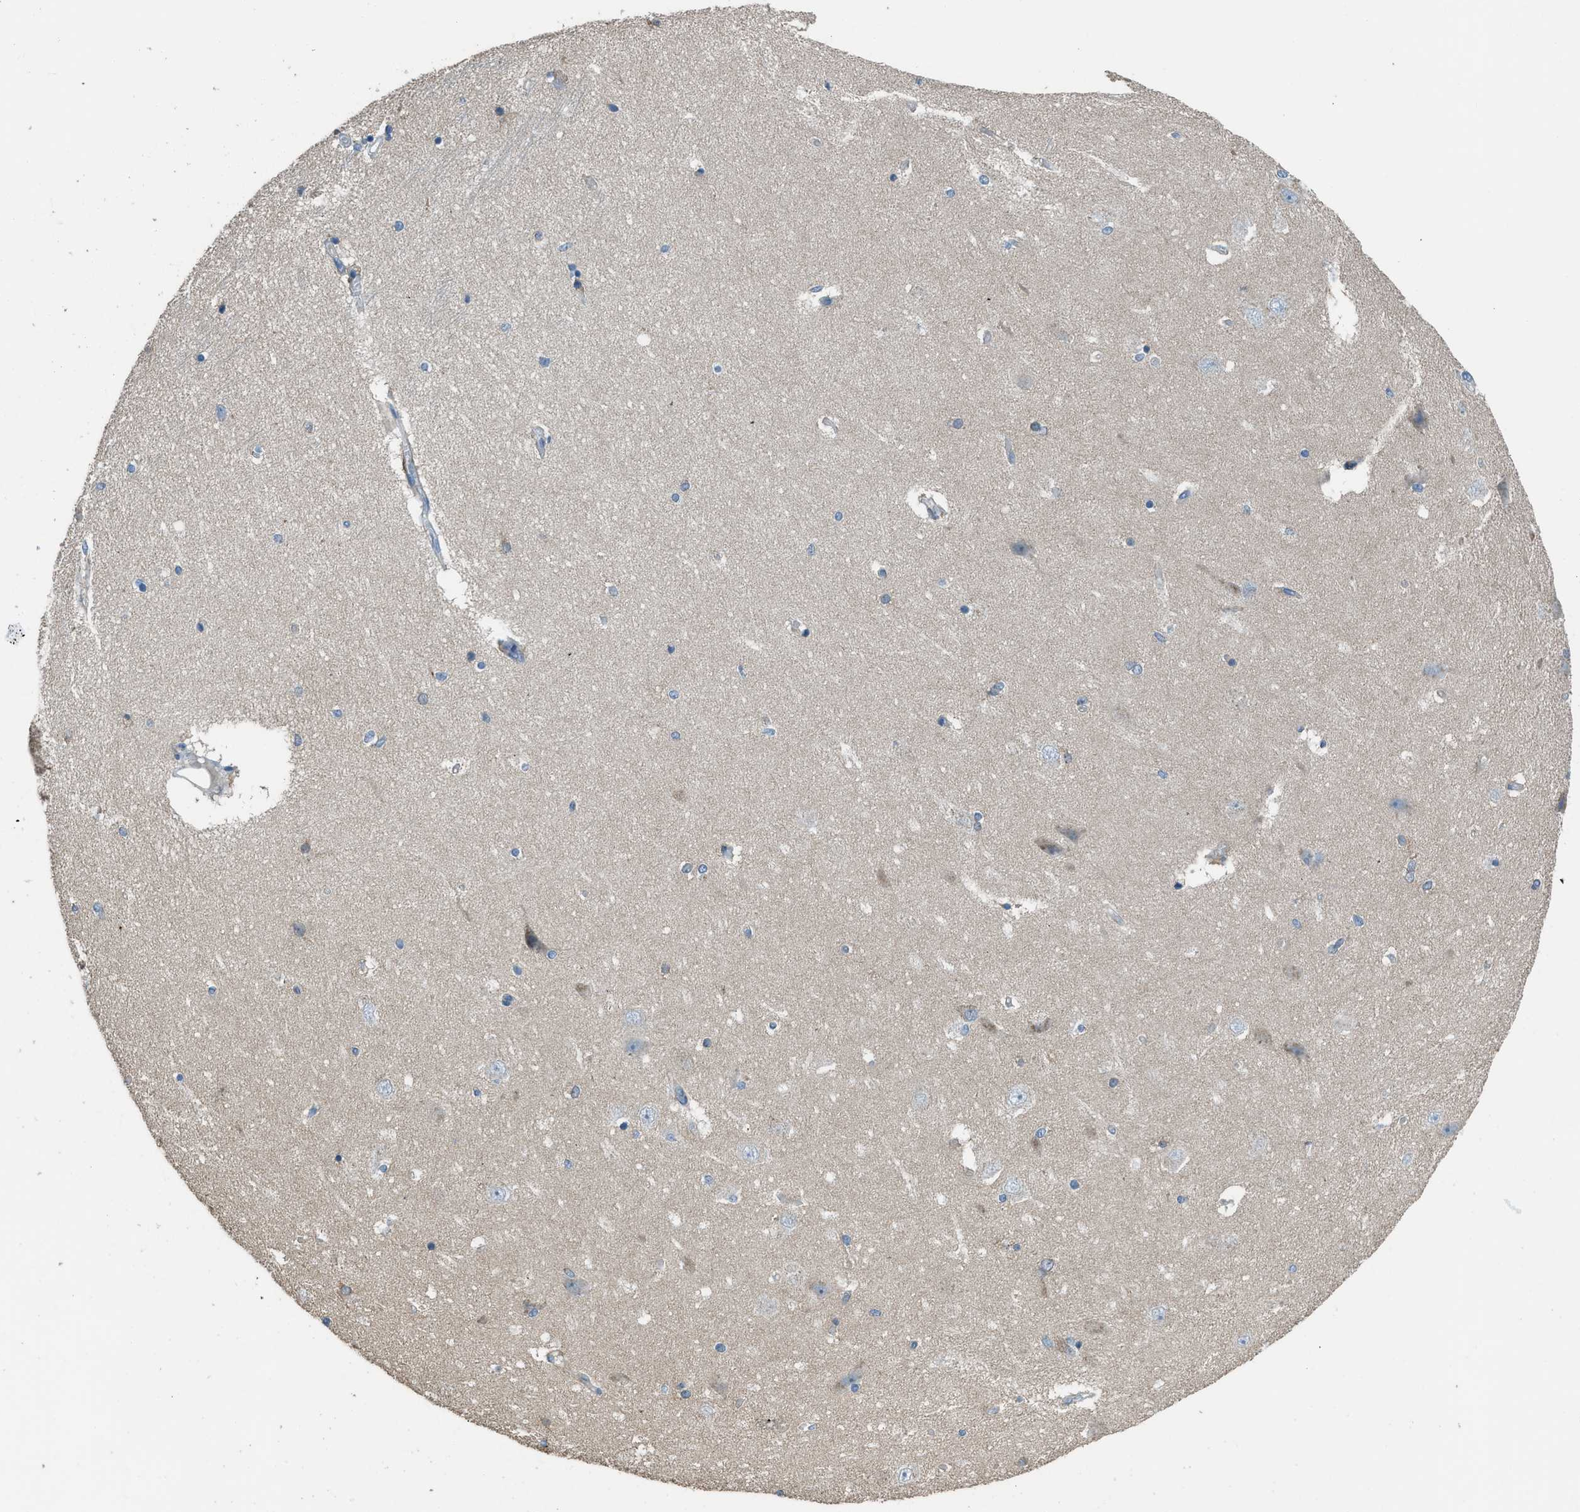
{"staining": {"intensity": "weak", "quantity": "<25%", "location": "cytoplasmic/membranous"}, "tissue": "hippocampus", "cell_type": "Glial cells", "image_type": "normal", "snomed": [{"axis": "morphology", "description": "Normal tissue, NOS"}, {"axis": "topography", "description": "Hippocampus"}], "caption": "The image reveals no staining of glial cells in normal hippocampus.", "gene": "TIMD4", "patient": {"sex": "female", "age": 54}}